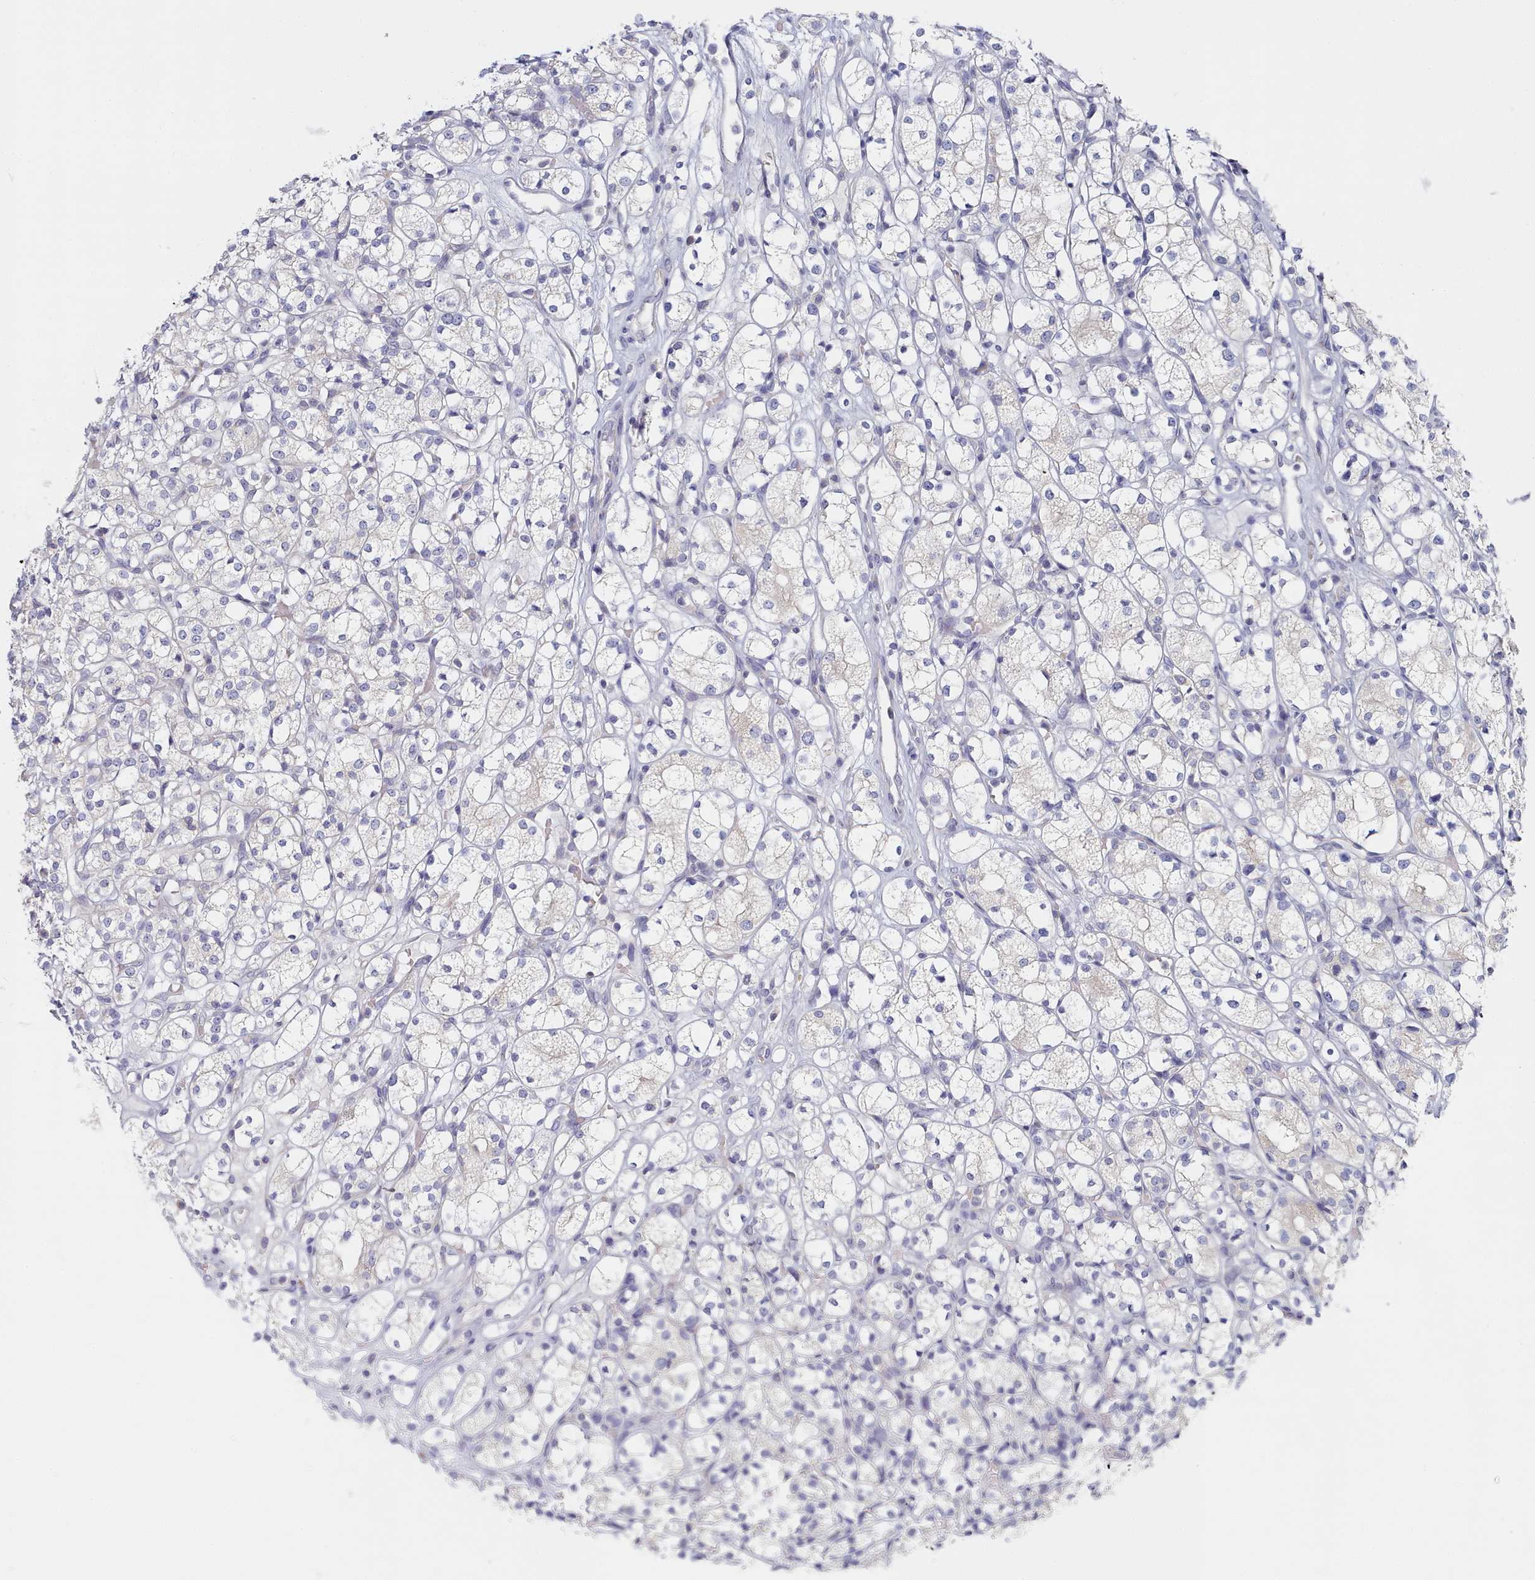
{"staining": {"intensity": "negative", "quantity": "none", "location": "none"}, "tissue": "renal cancer", "cell_type": "Tumor cells", "image_type": "cancer", "snomed": [{"axis": "morphology", "description": "Adenocarcinoma, NOS"}, {"axis": "topography", "description": "Kidney"}], "caption": "Tumor cells show no significant expression in renal adenocarcinoma. (Stains: DAB (3,3'-diaminobenzidine) immunohistochemistry (IHC) with hematoxylin counter stain, Microscopy: brightfield microscopy at high magnification).", "gene": "TYW1B", "patient": {"sex": "male", "age": 77}}